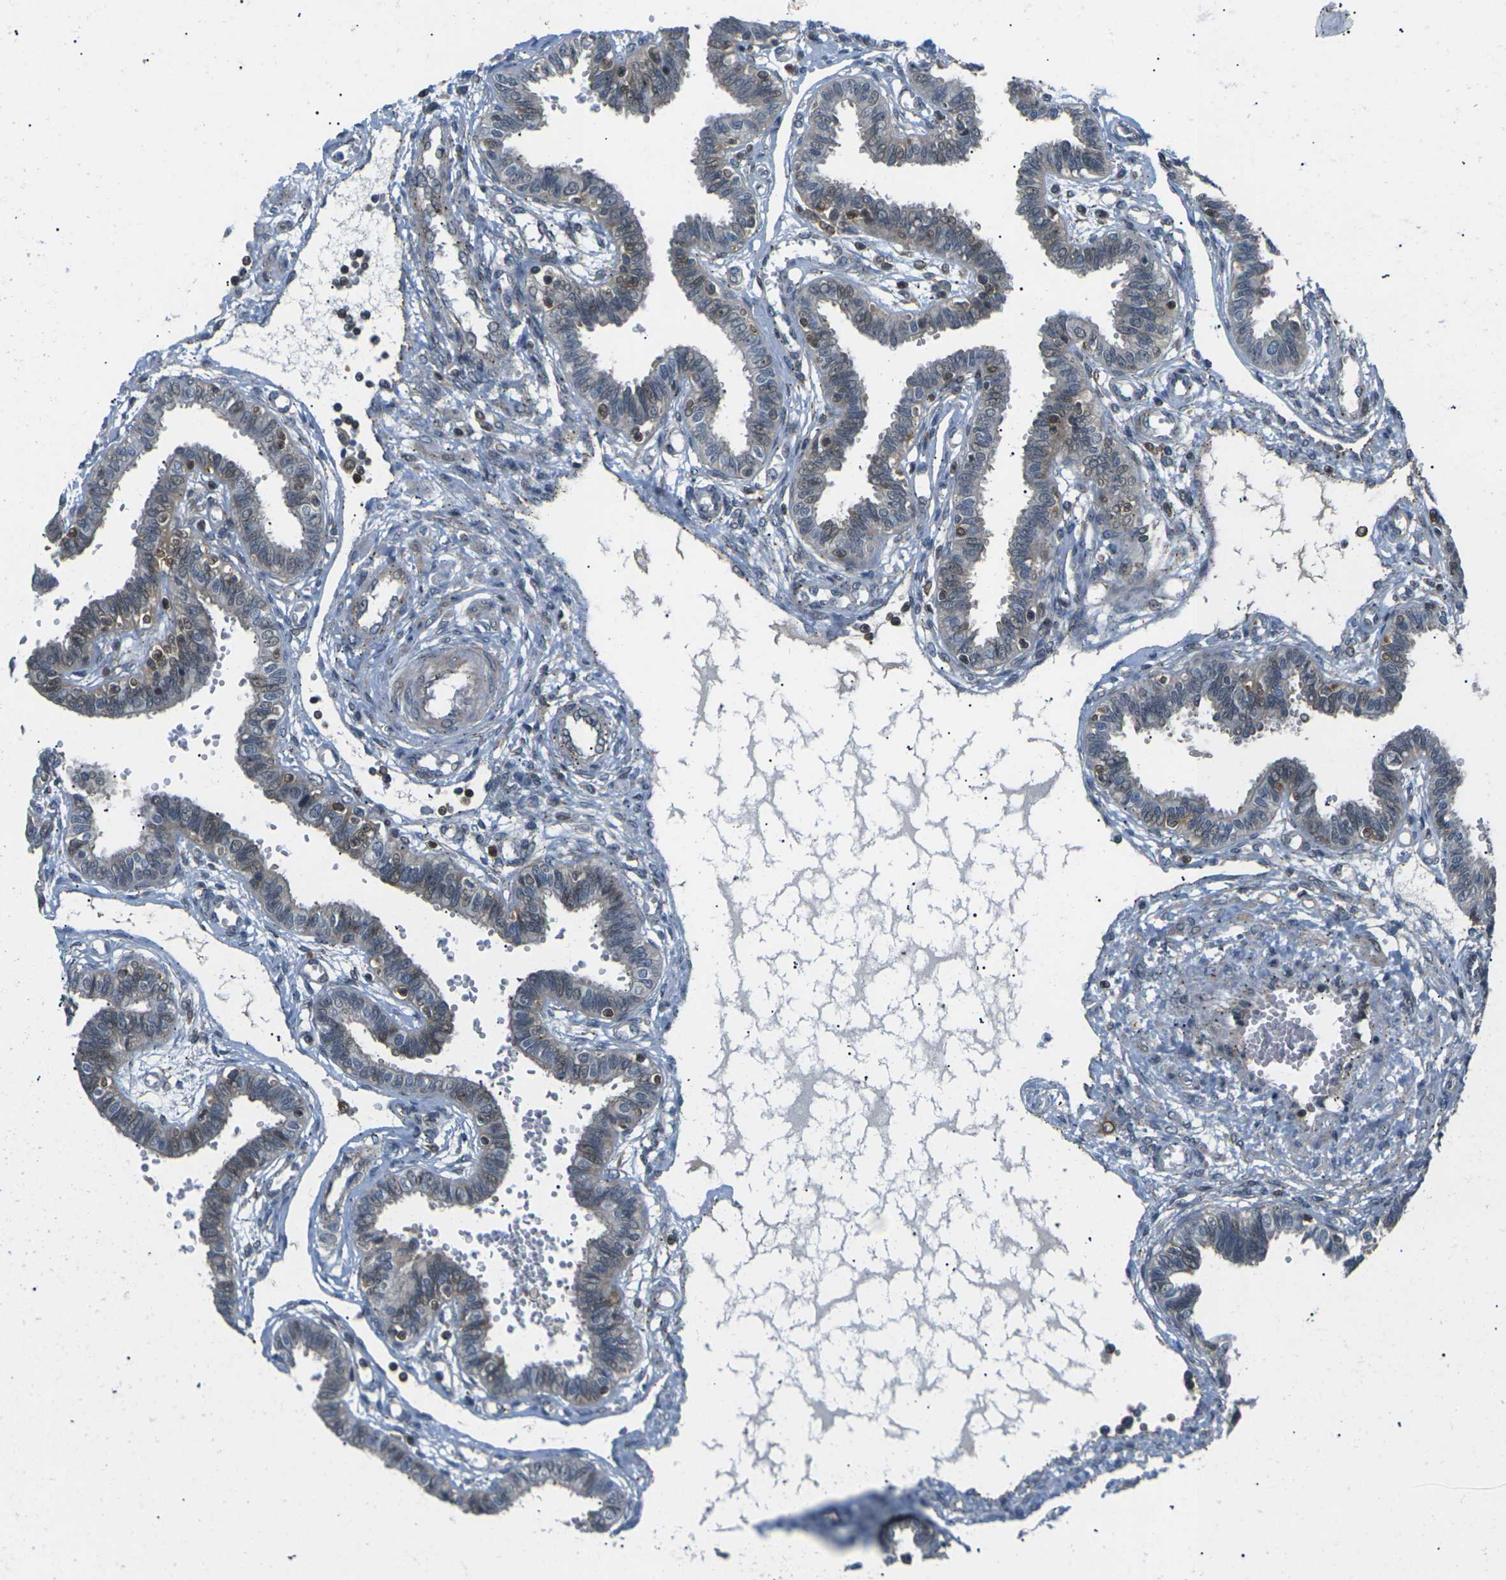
{"staining": {"intensity": "moderate", "quantity": "<25%", "location": "cytoplasmic/membranous,nuclear"}, "tissue": "fallopian tube", "cell_type": "Glandular cells", "image_type": "normal", "snomed": [{"axis": "morphology", "description": "Normal tissue, NOS"}, {"axis": "topography", "description": "Fallopian tube"}], "caption": "Protein staining of benign fallopian tube reveals moderate cytoplasmic/membranous,nuclear positivity in approximately <25% of glandular cells. The staining was performed using DAB, with brown indicating positive protein expression. Nuclei are stained blue with hematoxylin.", "gene": "RPS6KA3", "patient": {"sex": "female", "age": 32}}